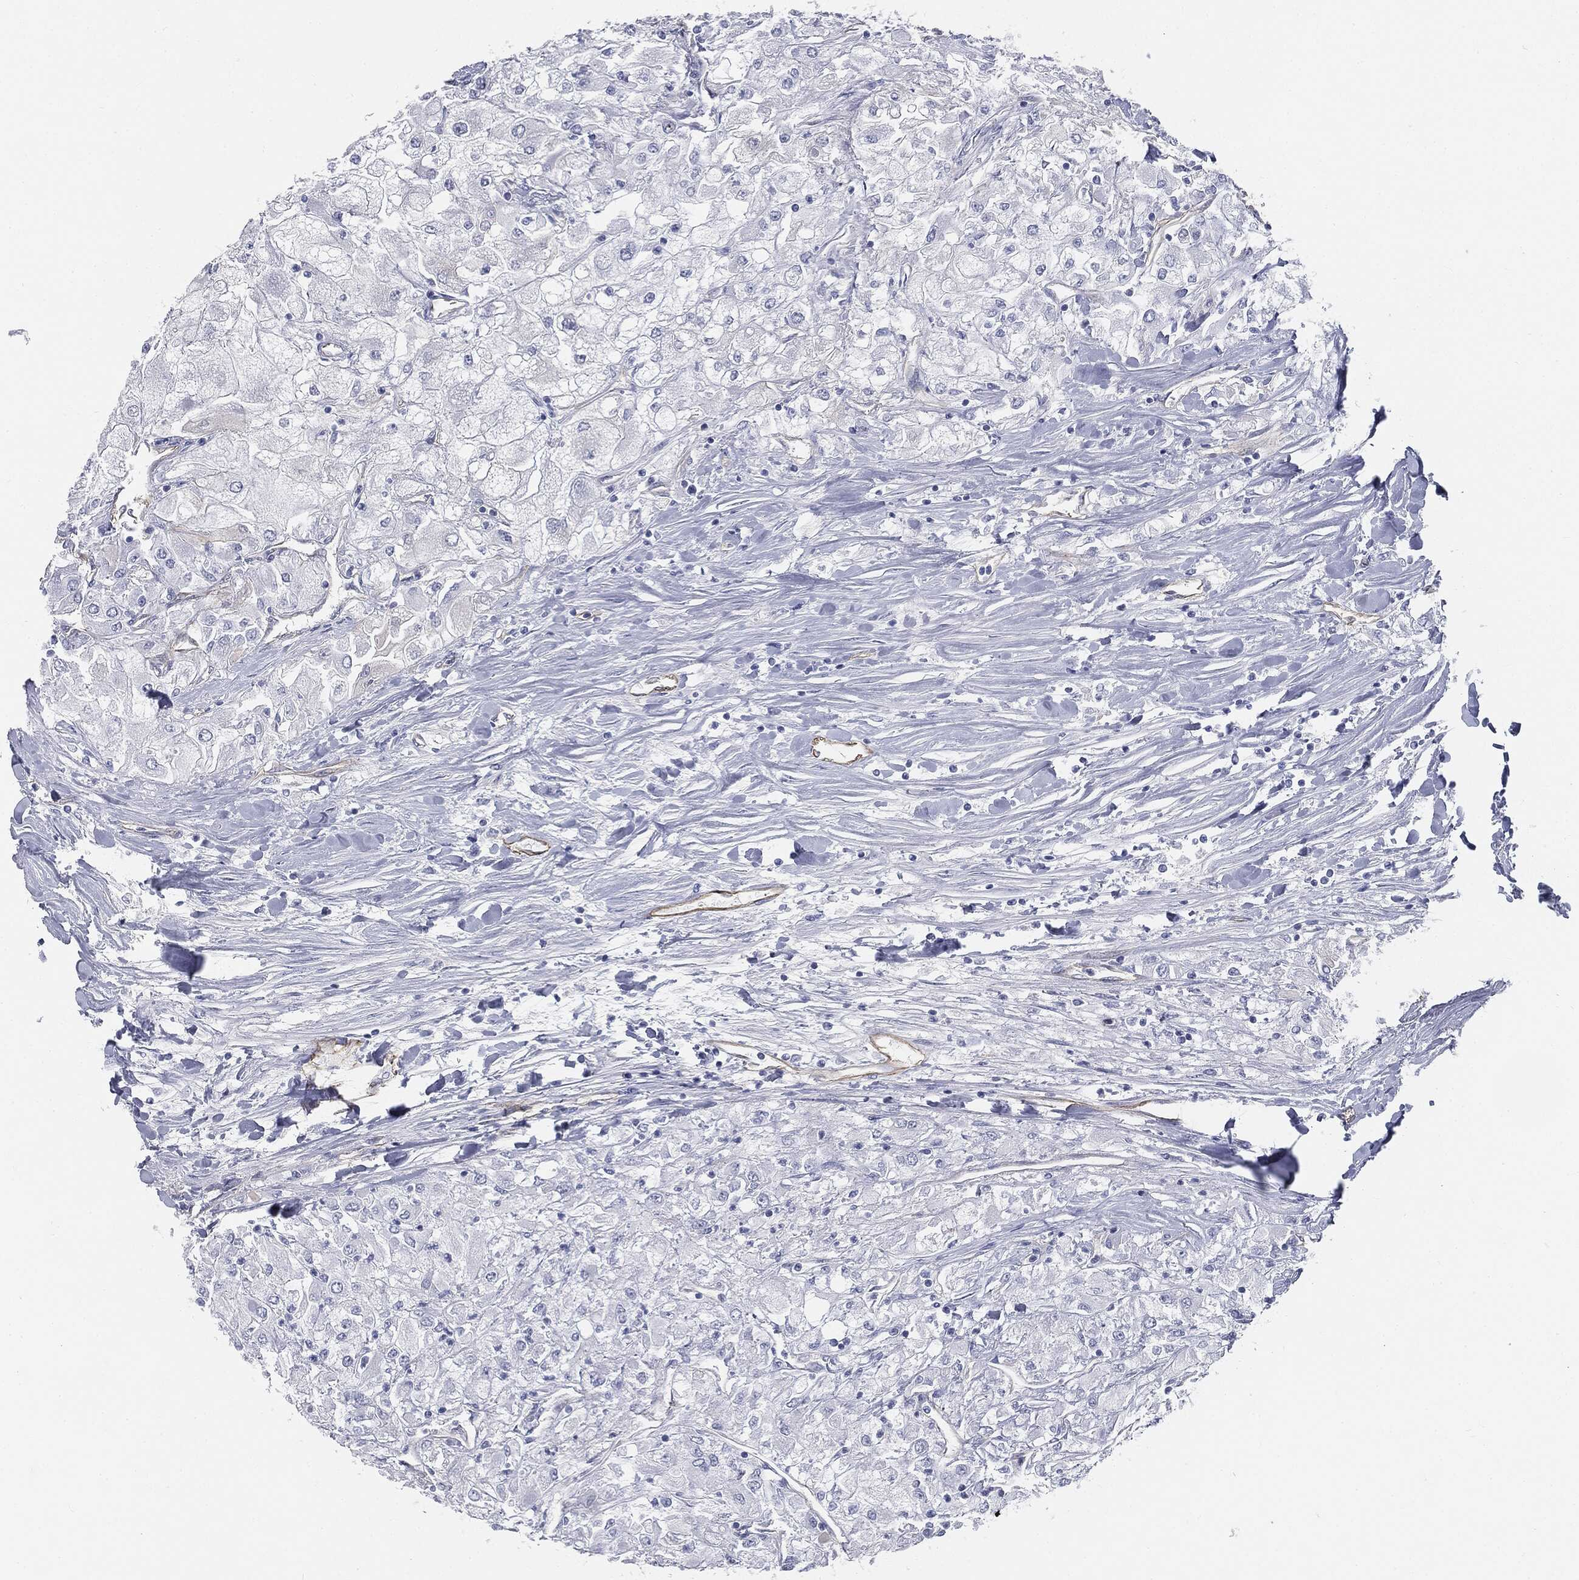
{"staining": {"intensity": "negative", "quantity": "none", "location": "none"}, "tissue": "renal cancer", "cell_type": "Tumor cells", "image_type": "cancer", "snomed": [{"axis": "morphology", "description": "Adenocarcinoma, NOS"}, {"axis": "topography", "description": "Kidney"}], "caption": "Renal adenocarcinoma was stained to show a protein in brown. There is no significant positivity in tumor cells. Nuclei are stained in blue.", "gene": "MUC5AC", "patient": {"sex": "male", "age": 80}}